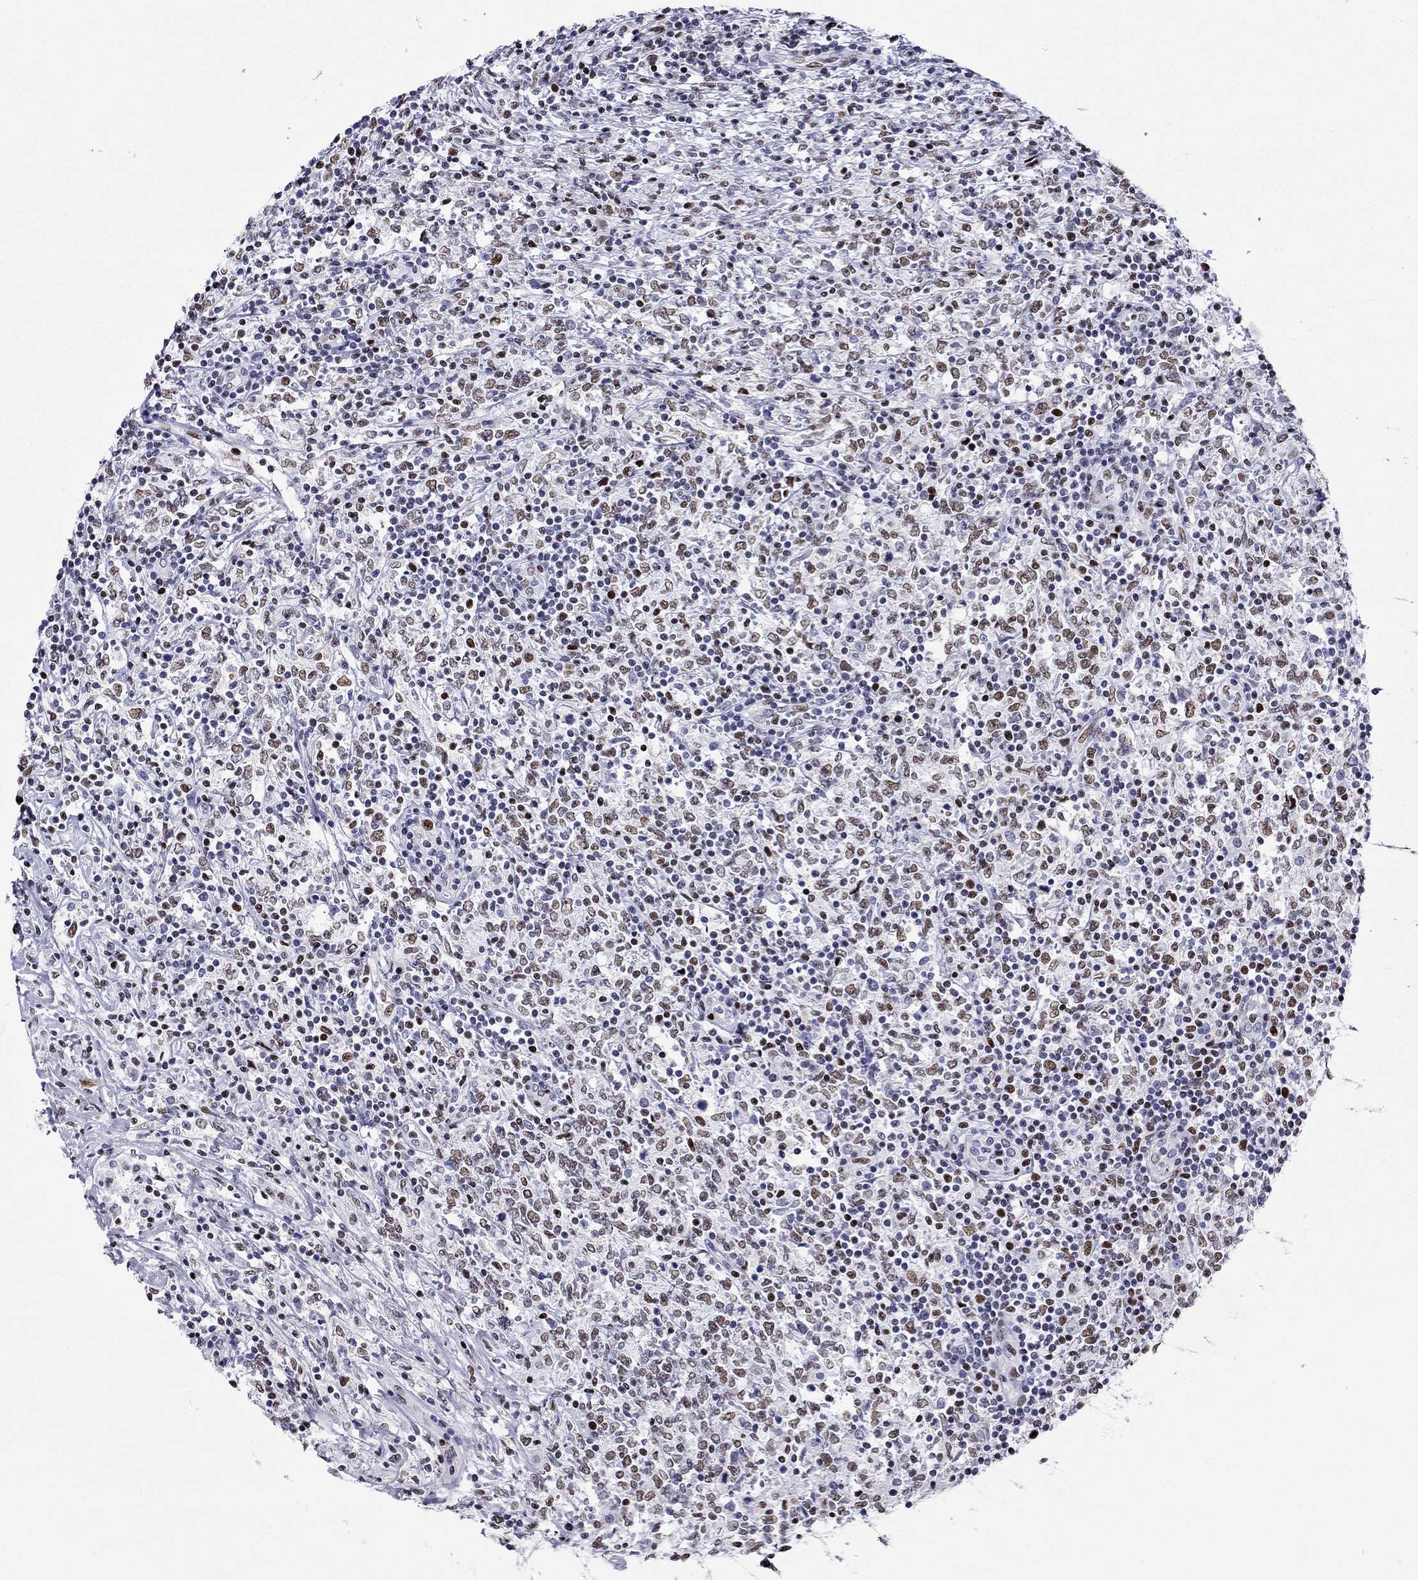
{"staining": {"intensity": "moderate", "quantity": "25%-75%", "location": "nuclear"}, "tissue": "lymphoma", "cell_type": "Tumor cells", "image_type": "cancer", "snomed": [{"axis": "morphology", "description": "Malignant lymphoma, non-Hodgkin's type, High grade"}, {"axis": "topography", "description": "Lymph node"}], "caption": "IHC of high-grade malignant lymphoma, non-Hodgkin's type shows medium levels of moderate nuclear staining in about 25%-75% of tumor cells. (Stains: DAB (3,3'-diaminobenzidine) in brown, nuclei in blue, Microscopy: brightfield microscopy at high magnification).", "gene": "PPM1G", "patient": {"sex": "female", "age": 84}}